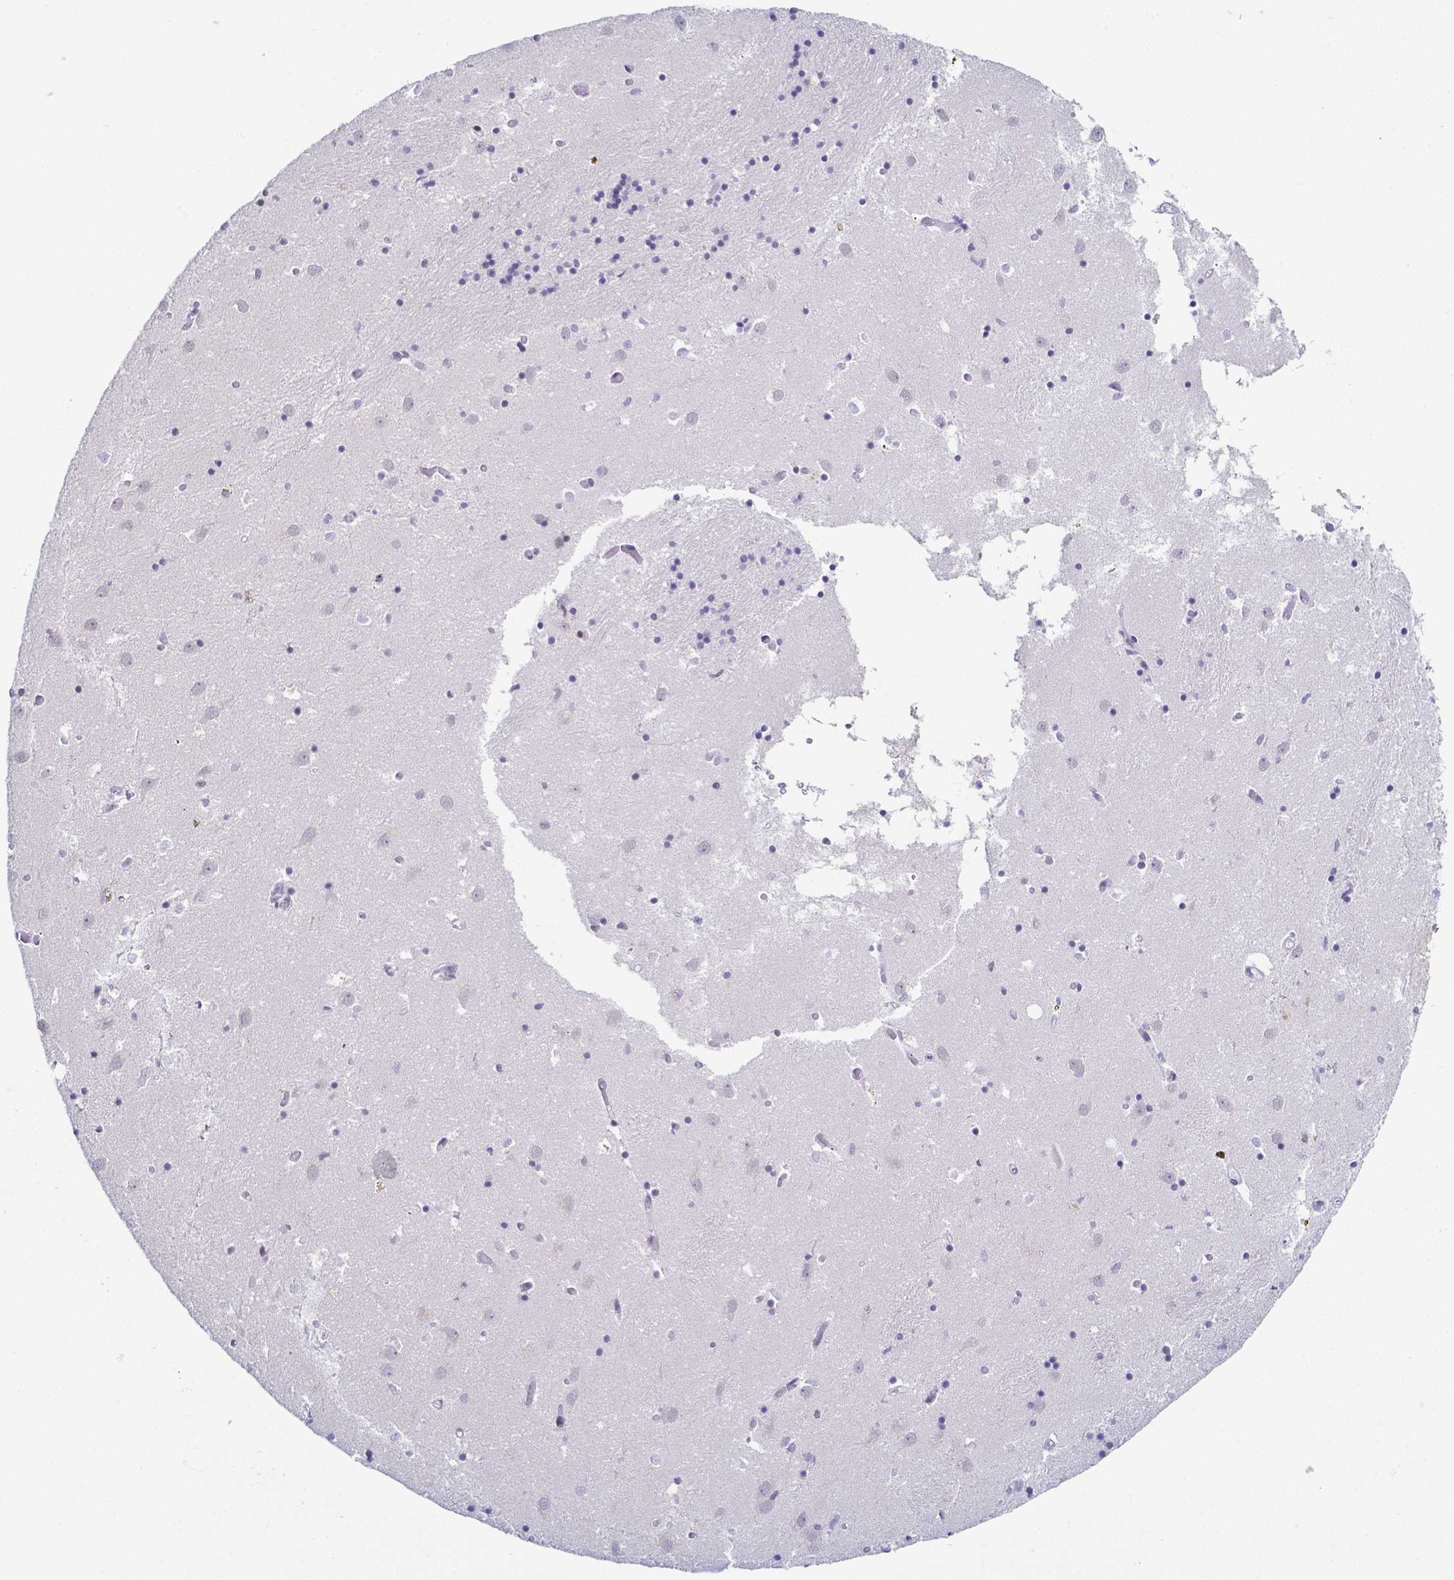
{"staining": {"intensity": "negative", "quantity": "none", "location": "none"}, "tissue": "caudate", "cell_type": "Glial cells", "image_type": "normal", "snomed": [{"axis": "morphology", "description": "Normal tissue, NOS"}, {"axis": "topography", "description": "Lateral ventricle wall"}], "caption": "DAB immunohistochemical staining of normal human caudate reveals no significant positivity in glial cells. (Stains: DAB (3,3'-diaminobenzidine) immunohistochemistry (IHC) with hematoxylin counter stain, Microscopy: brightfield microscopy at high magnification).", "gene": "FAM83G", "patient": {"sex": "male", "age": 70}}